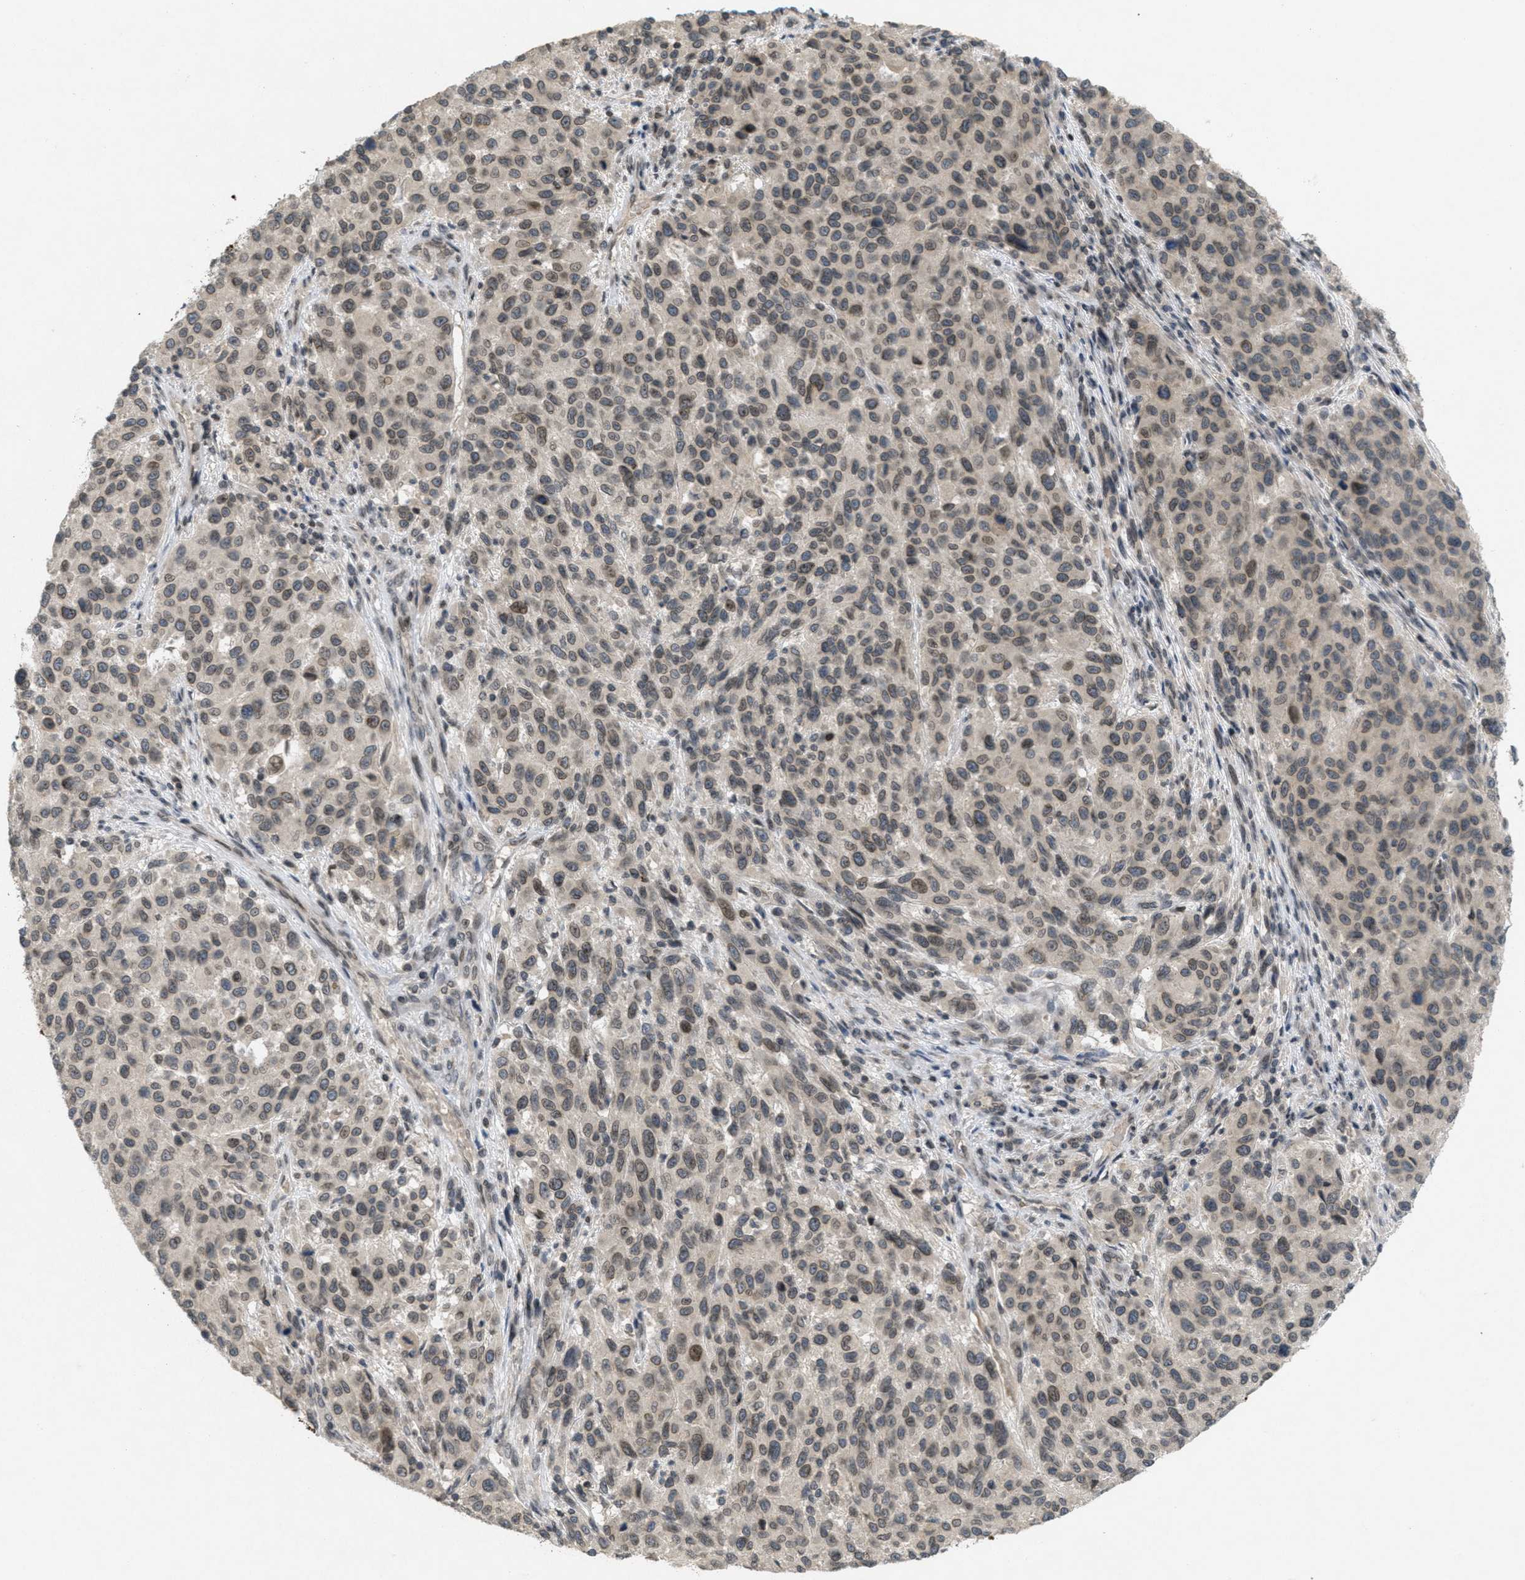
{"staining": {"intensity": "moderate", "quantity": ">75%", "location": "nuclear"}, "tissue": "melanoma", "cell_type": "Tumor cells", "image_type": "cancer", "snomed": [{"axis": "morphology", "description": "Malignant melanoma, Metastatic site"}, {"axis": "topography", "description": "Lymph node"}], "caption": "Malignant melanoma (metastatic site) stained with DAB immunohistochemistry reveals medium levels of moderate nuclear expression in about >75% of tumor cells.", "gene": "ABHD6", "patient": {"sex": "male", "age": 61}}